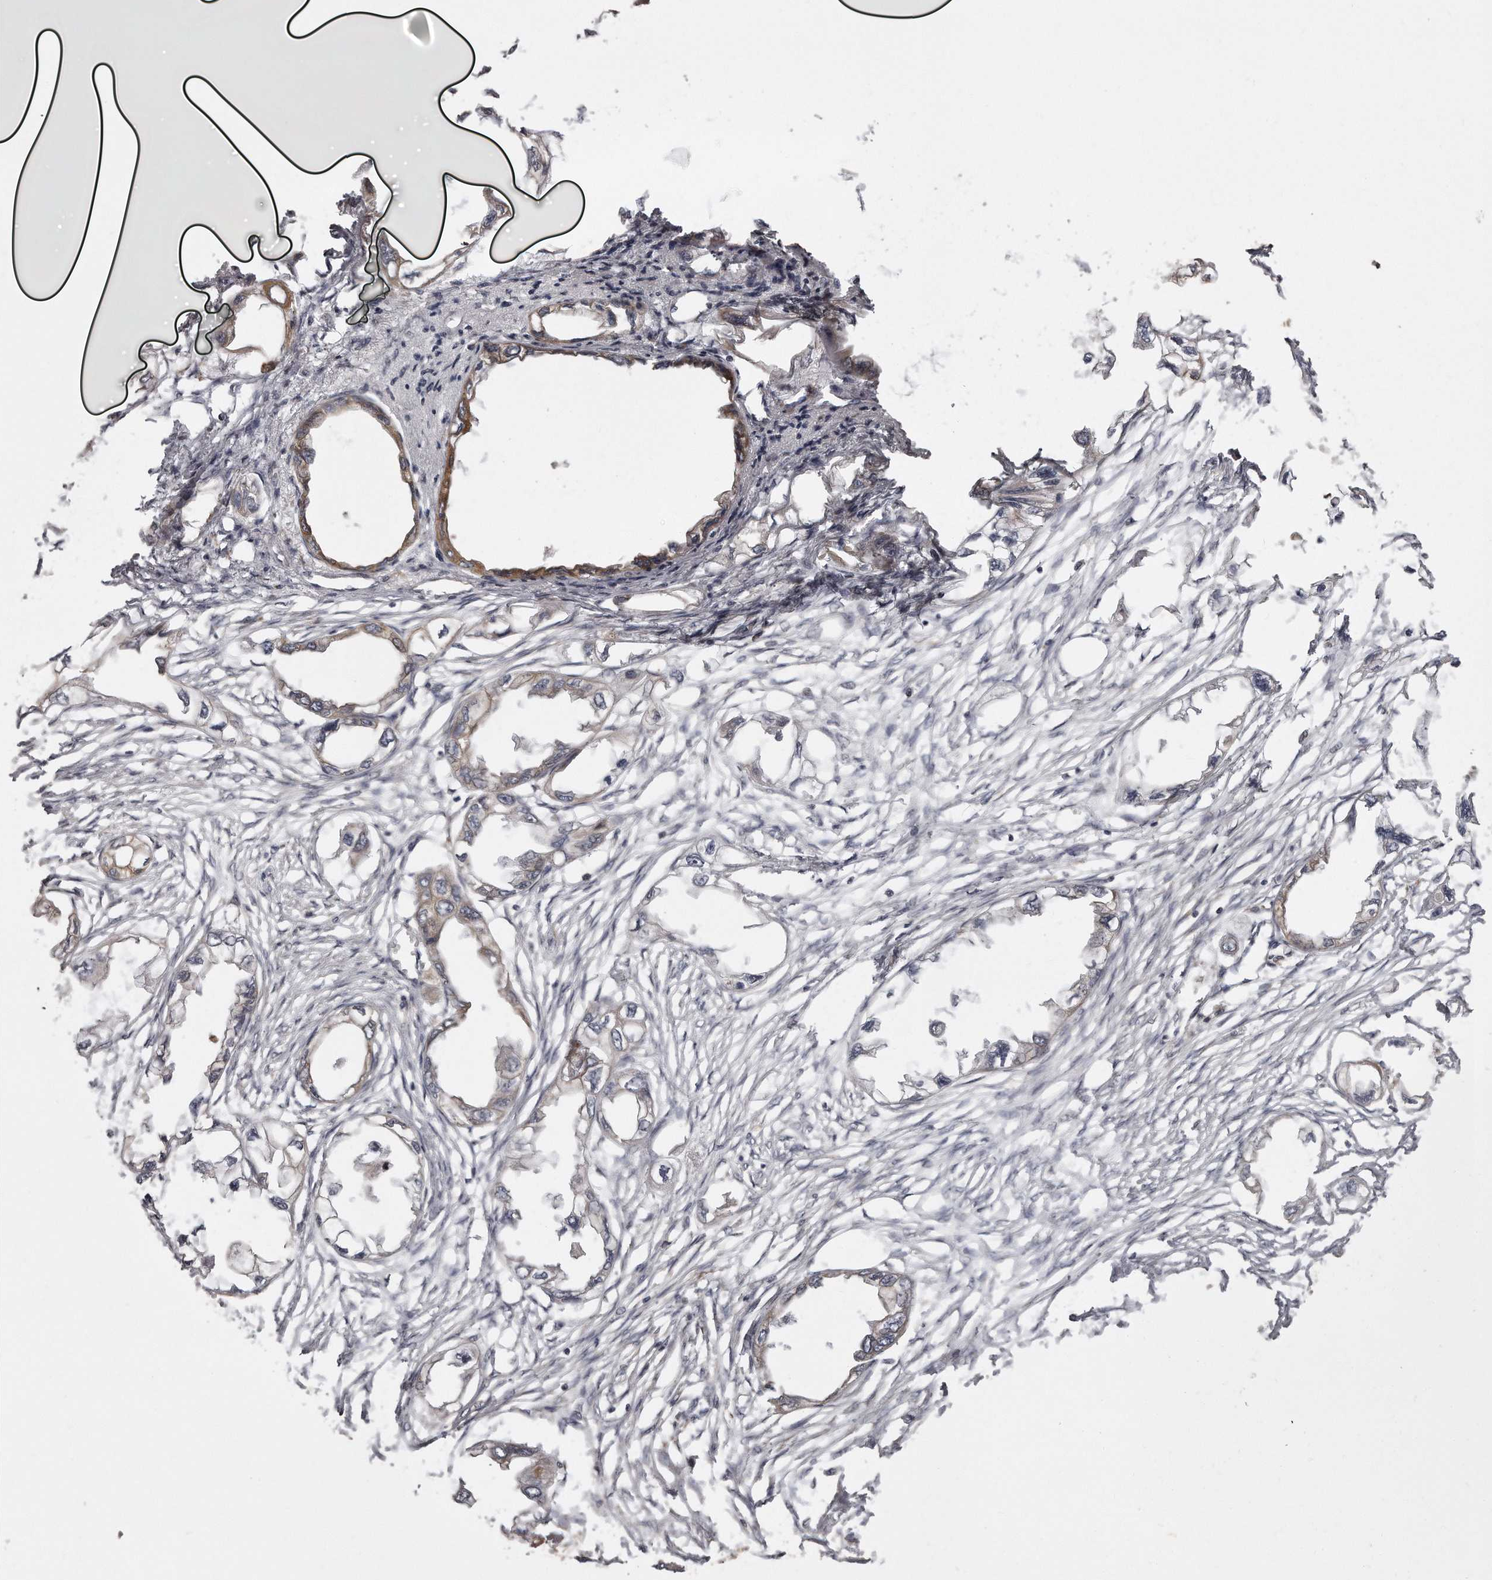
{"staining": {"intensity": "weak", "quantity": "25%-75%", "location": "cytoplasmic/membranous"}, "tissue": "endometrial cancer", "cell_type": "Tumor cells", "image_type": "cancer", "snomed": [{"axis": "morphology", "description": "Adenocarcinoma, NOS"}, {"axis": "morphology", "description": "Adenocarcinoma, metastatic, NOS"}, {"axis": "topography", "description": "Adipose tissue"}, {"axis": "topography", "description": "Endometrium"}], "caption": "Protein expression analysis of human metastatic adenocarcinoma (endometrial) reveals weak cytoplasmic/membranous positivity in about 25%-75% of tumor cells.", "gene": "TRAPPC14", "patient": {"sex": "female", "age": 67}}